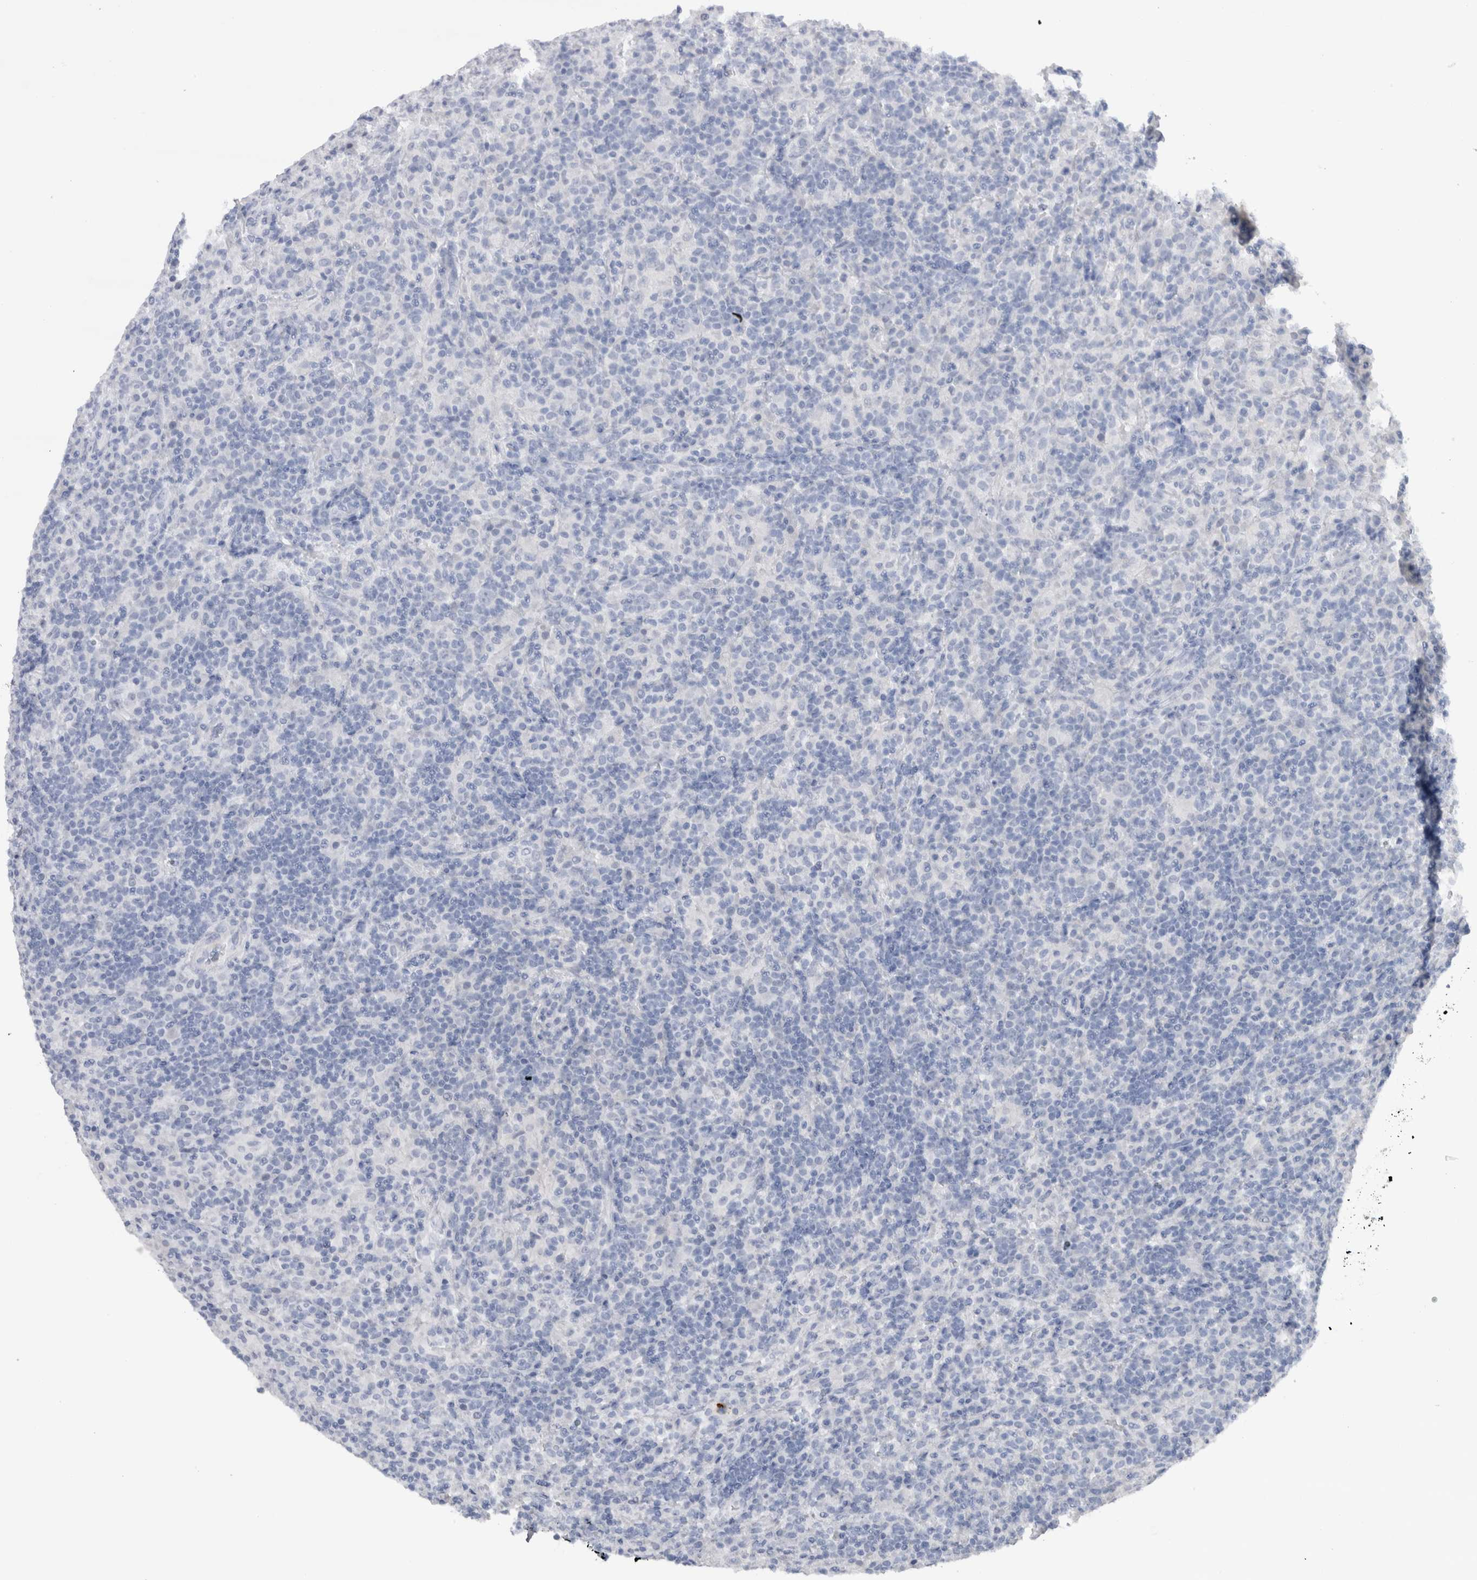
{"staining": {"intensity": "negative", "quantity": "none", "location": "none"}, "tissue": "lymphoma", "cell_type": "Tumor cells", "image_type": "cancer", "snomed": [{"axis": "morphology", "description": "Hodgkin's disease, NOS"}, {"axis": "topography", "description": "Lymph node"}], "caption": "The immunohistochemistry image has no significant expression in tumor cells of Hodgkin's disease tissue. (DAB immunohistochemistry visualized using brightfield microscopy, high magnification).", "gene": "CDH17", "patient": {"sex": "male", "age": 70}}